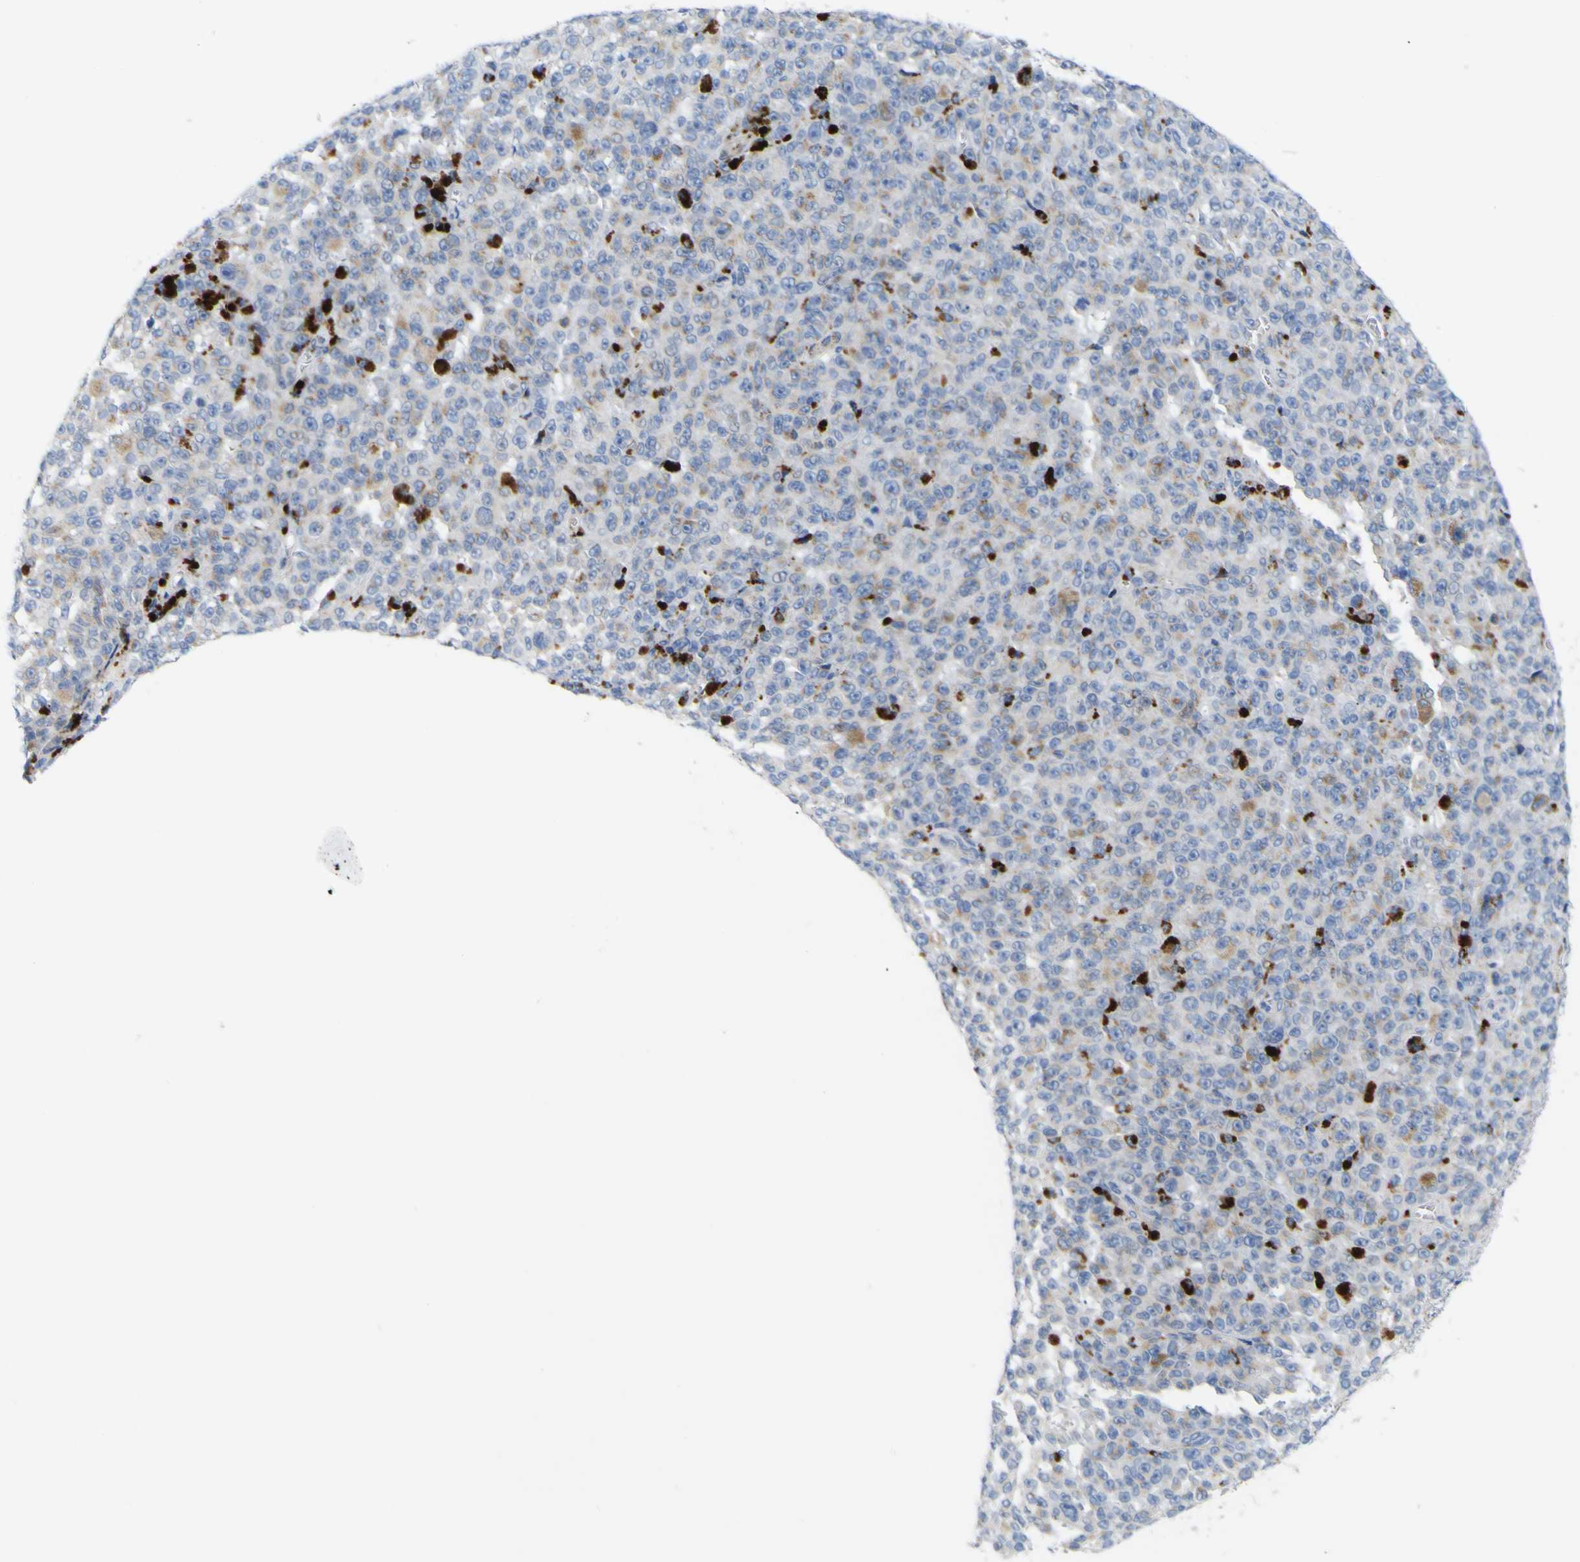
{"staining": {"intensity": "strong", "quantity": "<25%", "location": "cytoplasmic/membranous"}, "tissue": "melanoma", "cell_type": "Tumor cells", "image_type": "cancer", "snomed": [{"axis": "morphology", "description": "Malignant melanoma, NOS"}, {"axis": "topography", "description": "Skin"}], "caption": "Immunohistochemical staining of human melanoma shows medium levels of strong cytoplasmic/membranous positivity in about <25% of tumor cells.", "gene": "PTPRF", "patient": {"sex": "female", "age": 82}}